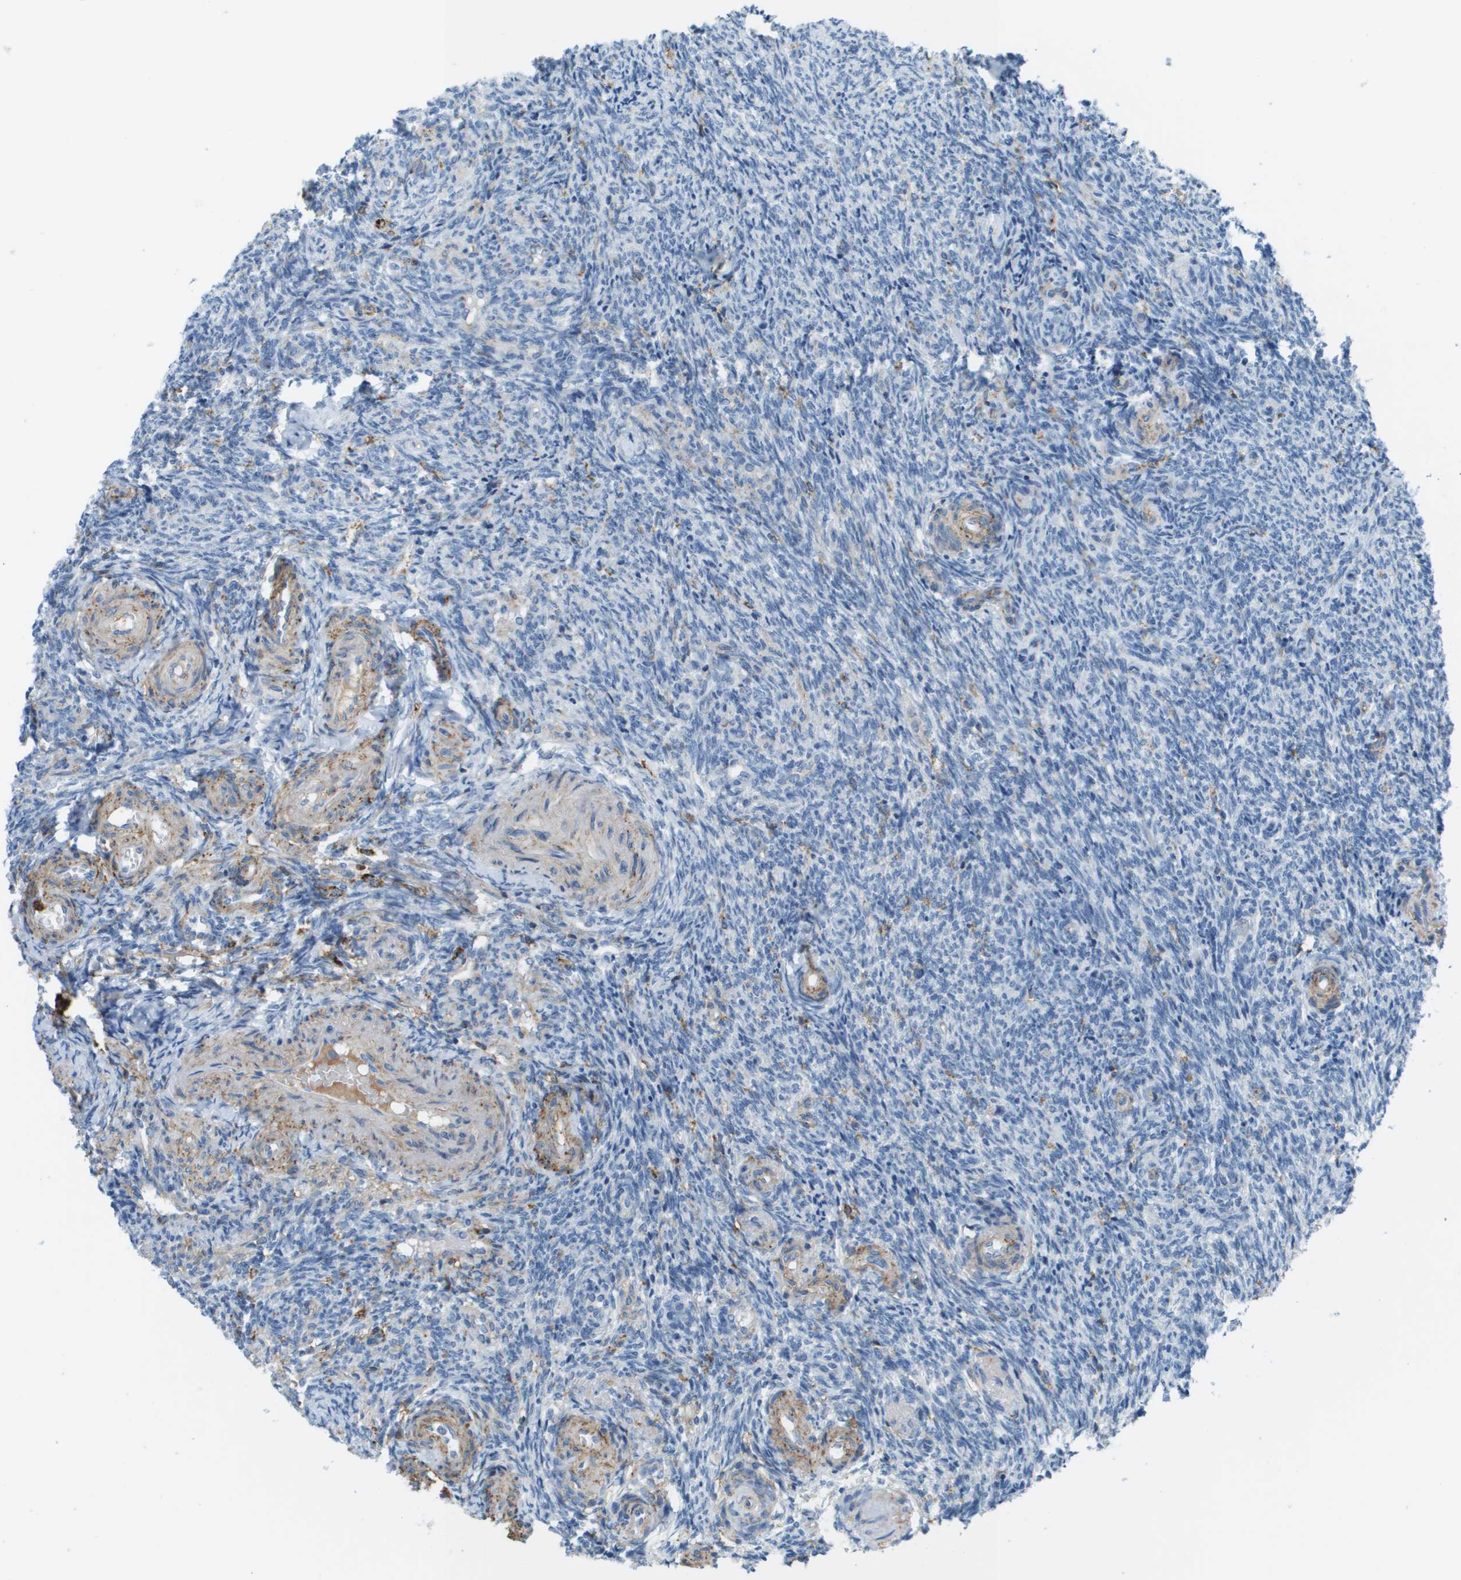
{"staining": {"intensity": "weak", "quantity": "<25%", "location": "cytoplasmic/membranous"}, "tissue": "ovary", "cell_type": "Ovarian stroma cells", "image_type": "normal", "snomed": [{"axis": "morphology", "description": "Normal tissue, NOS"}, {"axis": "topography", "description": "Ovary"}], "caption": "This is a histopathology image of immunohistochemistry staining of normal ovary, which shows no positivity in ovarian stroma cells.", "gene": "ZBTB43", "patient": {"sex": "female", "age": 41}}